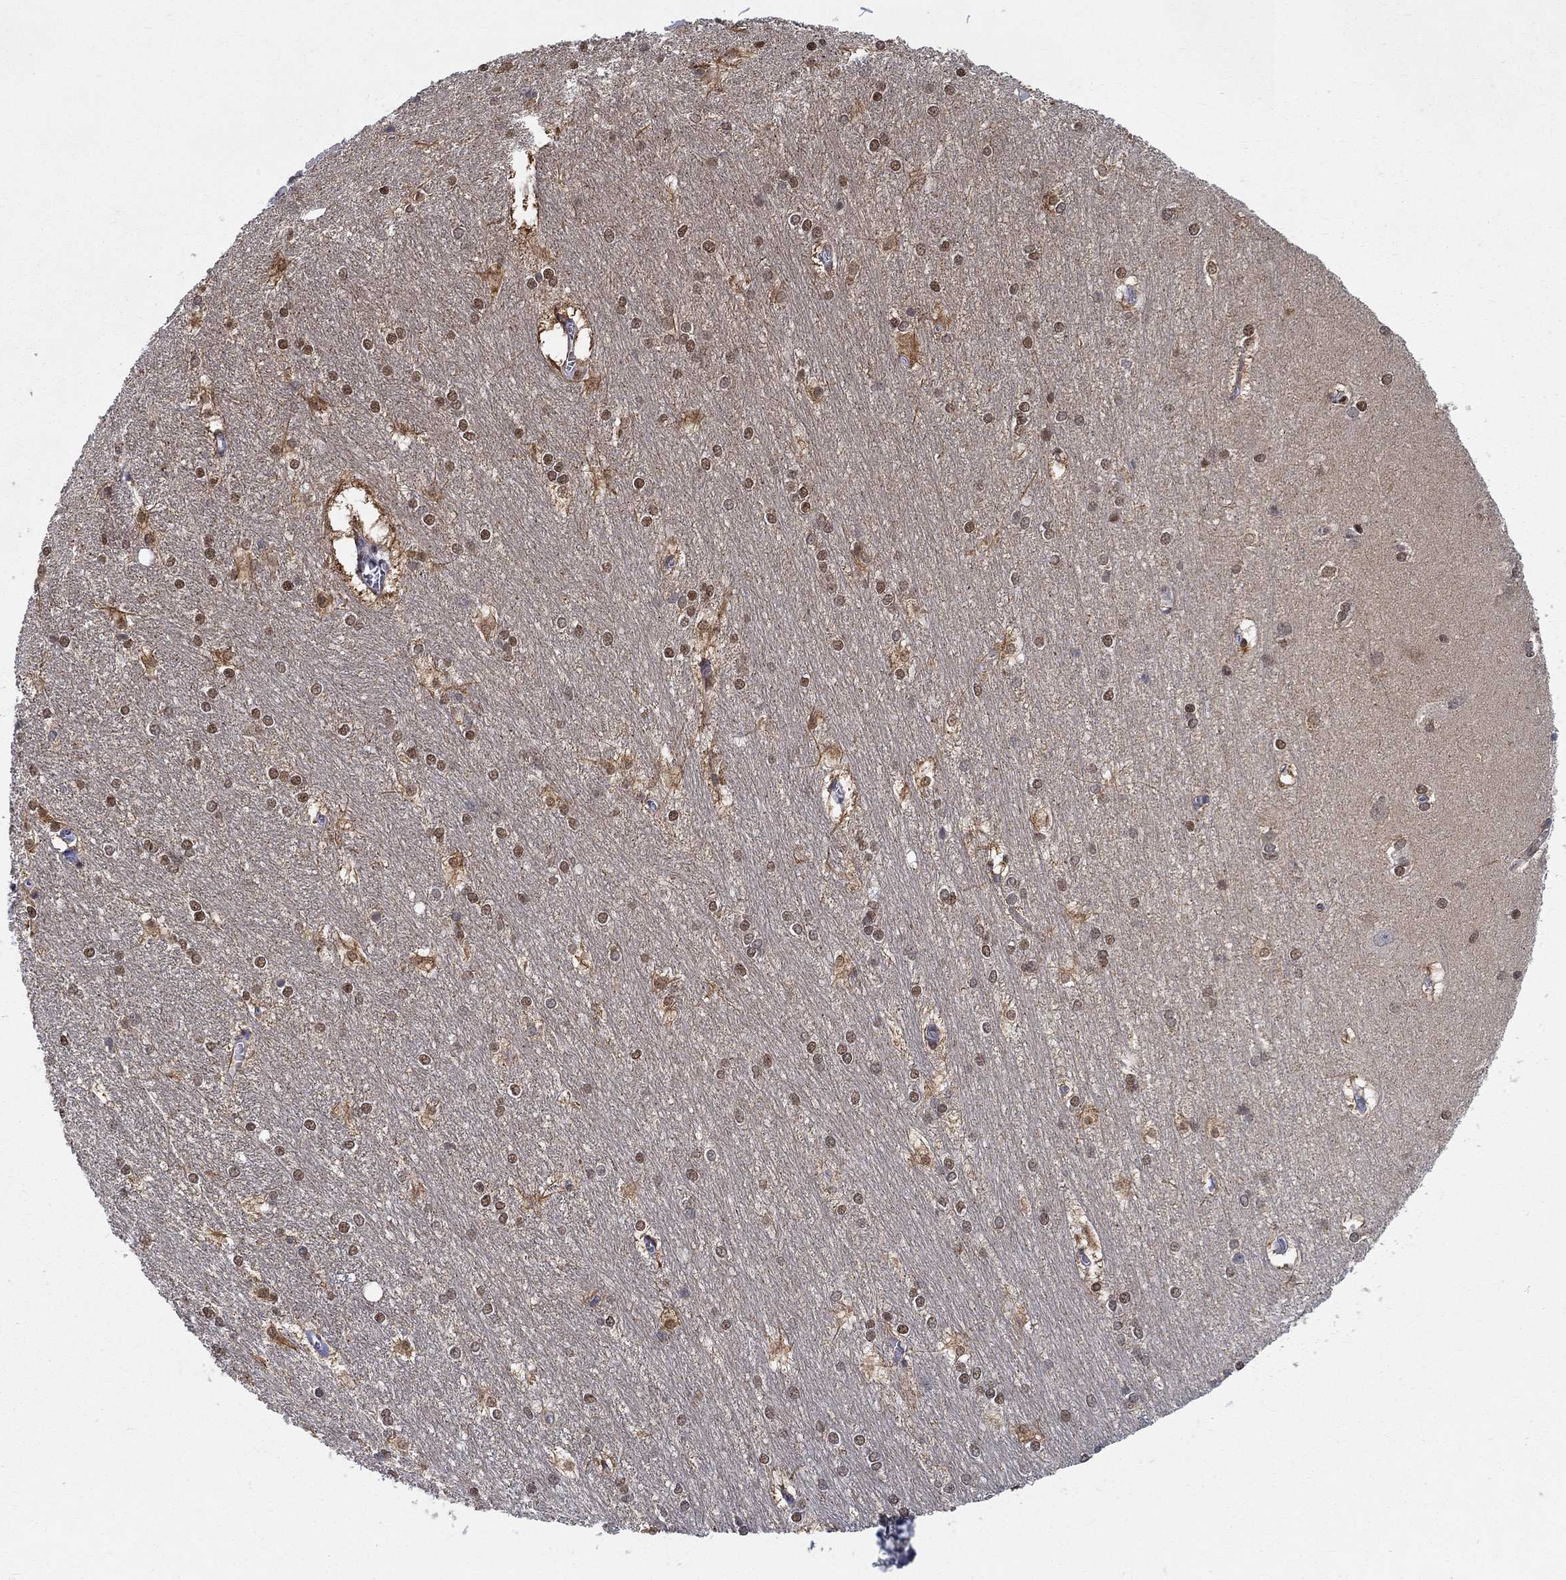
{"staining": {"intensity": "moderate", "quantity": "25%-75%", "location": "nuclear"}, "tissue": "hippocampus", "cell_type": "Glial cells", "image_type": "normal", "snomed": [{"axis": "morphology", "description": "Normal tissue, NOS"}, {"axis": "topography", "description": "Cerebral cortex"}, {"axis": "topography", "description": "Hippocampus"}], "caption": "Immunohistochemical staining of normal hippocampus demonstrates 25%-75% levels of moderate nuclear protein staining in about 25%-75% of glial cells. (brown staining indicates protein expression, while blue staining denotes nuclei).", "gene": "ZNF594", "patient": {"sex": "female", "age": 19}}